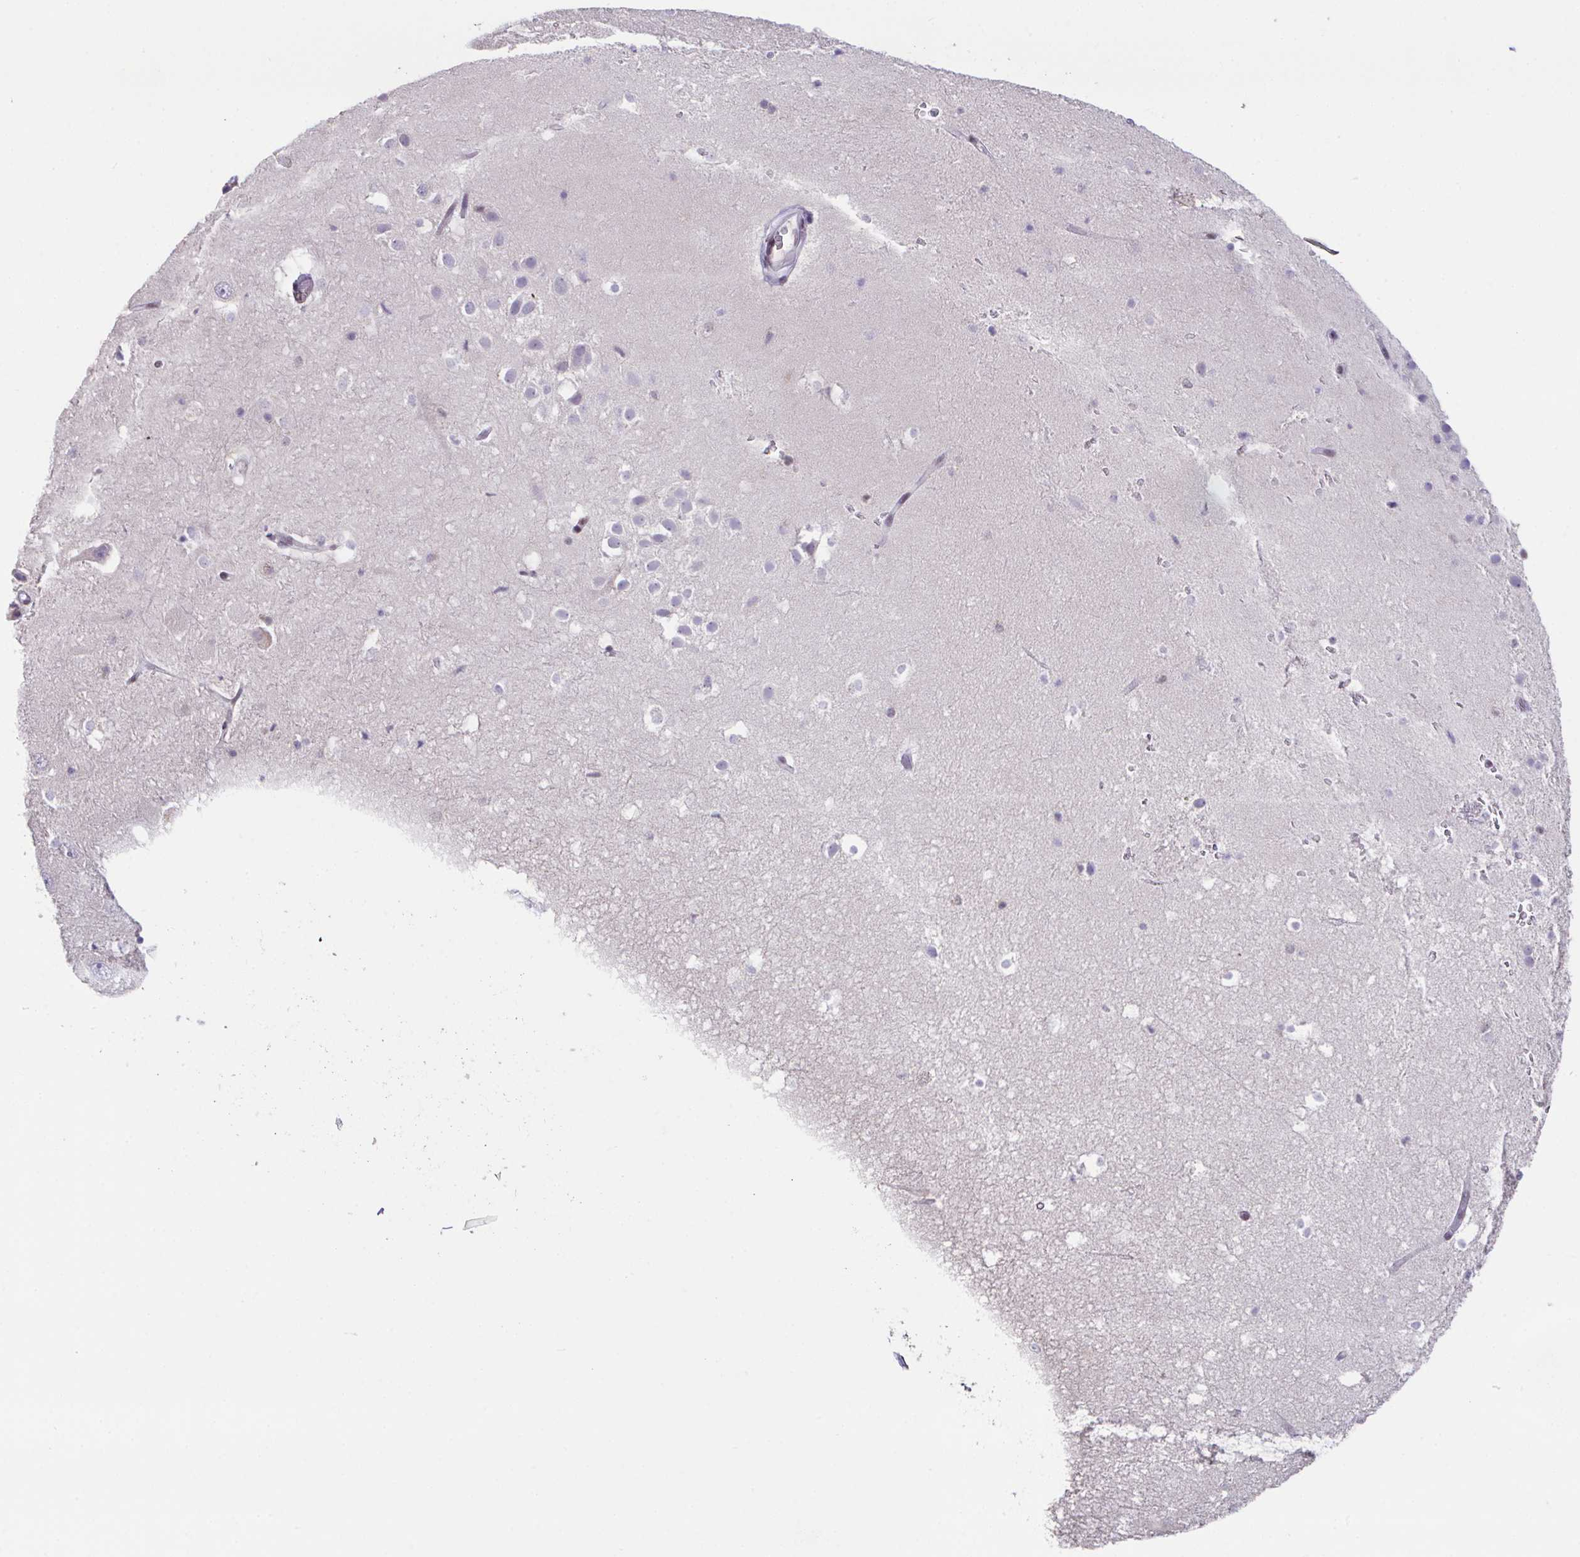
{"staining": {"intensity": "weak", "quantity": "<25%", "location": "nuclear"}, "tissue": "hippocampus", "cell_type": "Glial cells", "image_type": "normal", "snomed": [{"axis": "morphology", "description": "Normal tissue, NOS"}, {"axis": "topography", "description": "Hippocampus"}], "caption": "Immunohistochemical staining of normal human hippocampus exhibits no significant positivity in glial cells.", "gene": "OR6K3", "patient": {"sex": "male", "age": 26}}